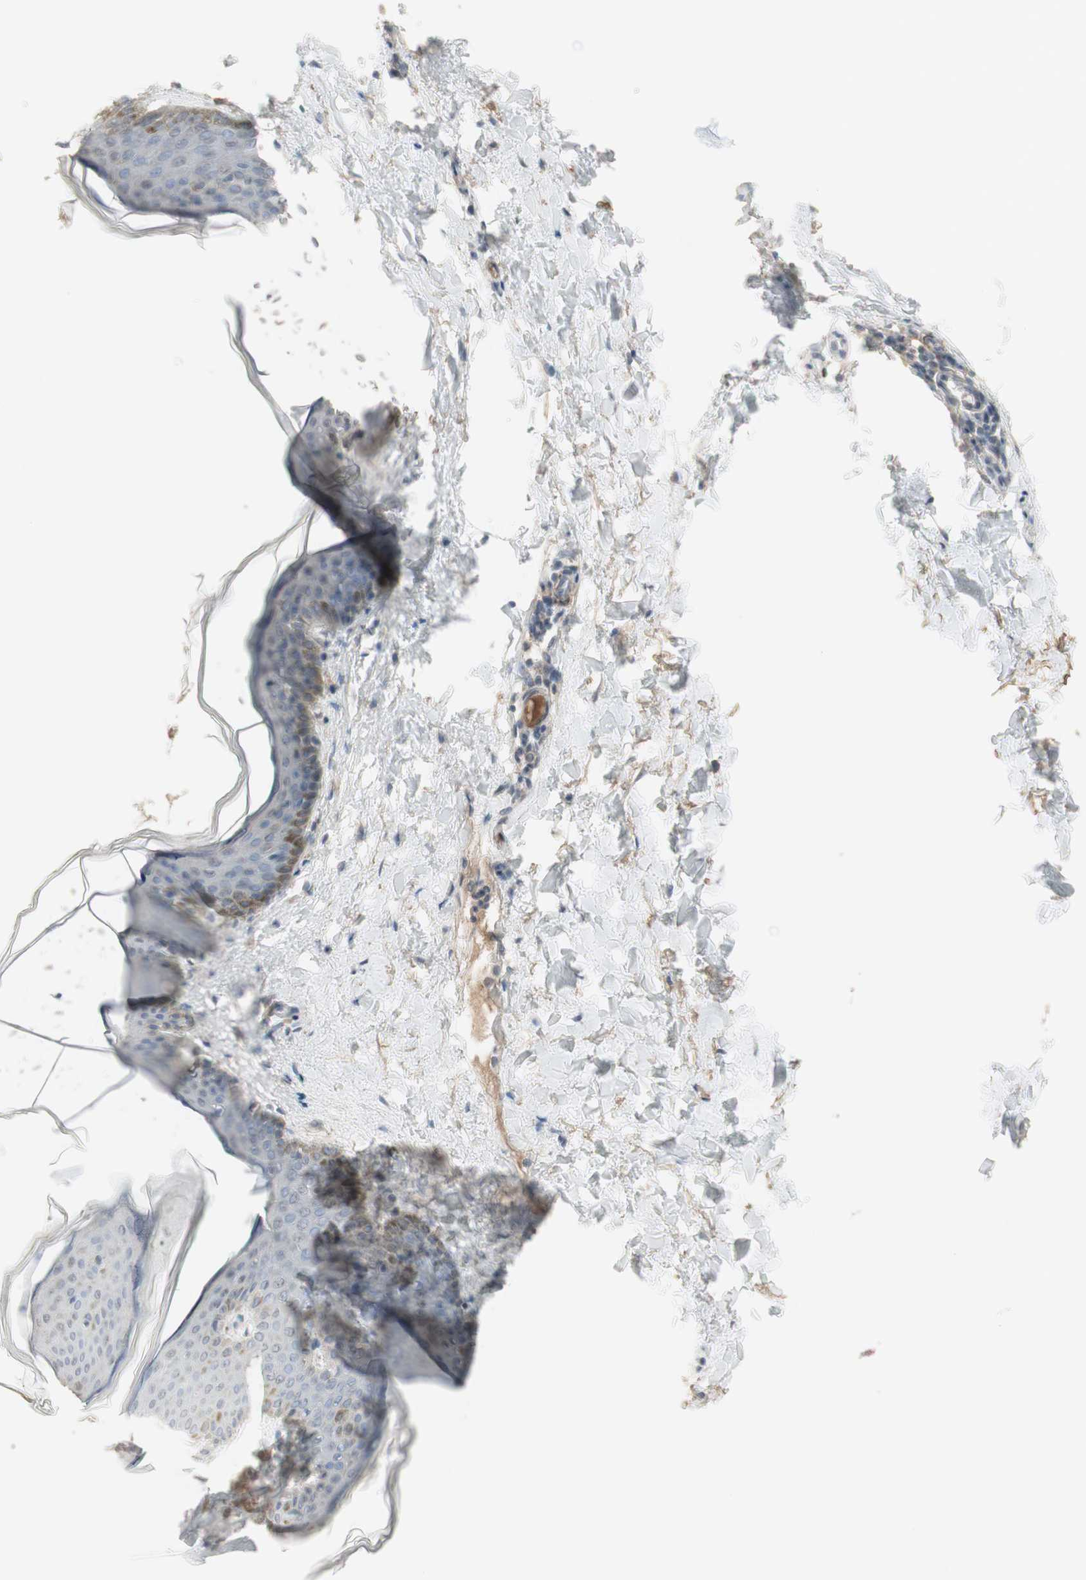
{"staining": {"intensity": "weak", "quantity": ">75%", "location": "cytoplasmic/membranous"}, "tissue": "skin", "cell_type": "Fibroblasts", "image_type": "normal", "snomed": [{"axis": "morphology", "description": "Normal tissue, NOS"}, {"axis": "topography", "description": "Skin"}], "caption": "This histopathology image demonstrates IHC staining of normal human skin, with low weak cytoplasmic/membranous staining in approximately >75% of fibroblasts.", "gene": "MUC3A", "patient": {"sex": "female", "age": 17}}